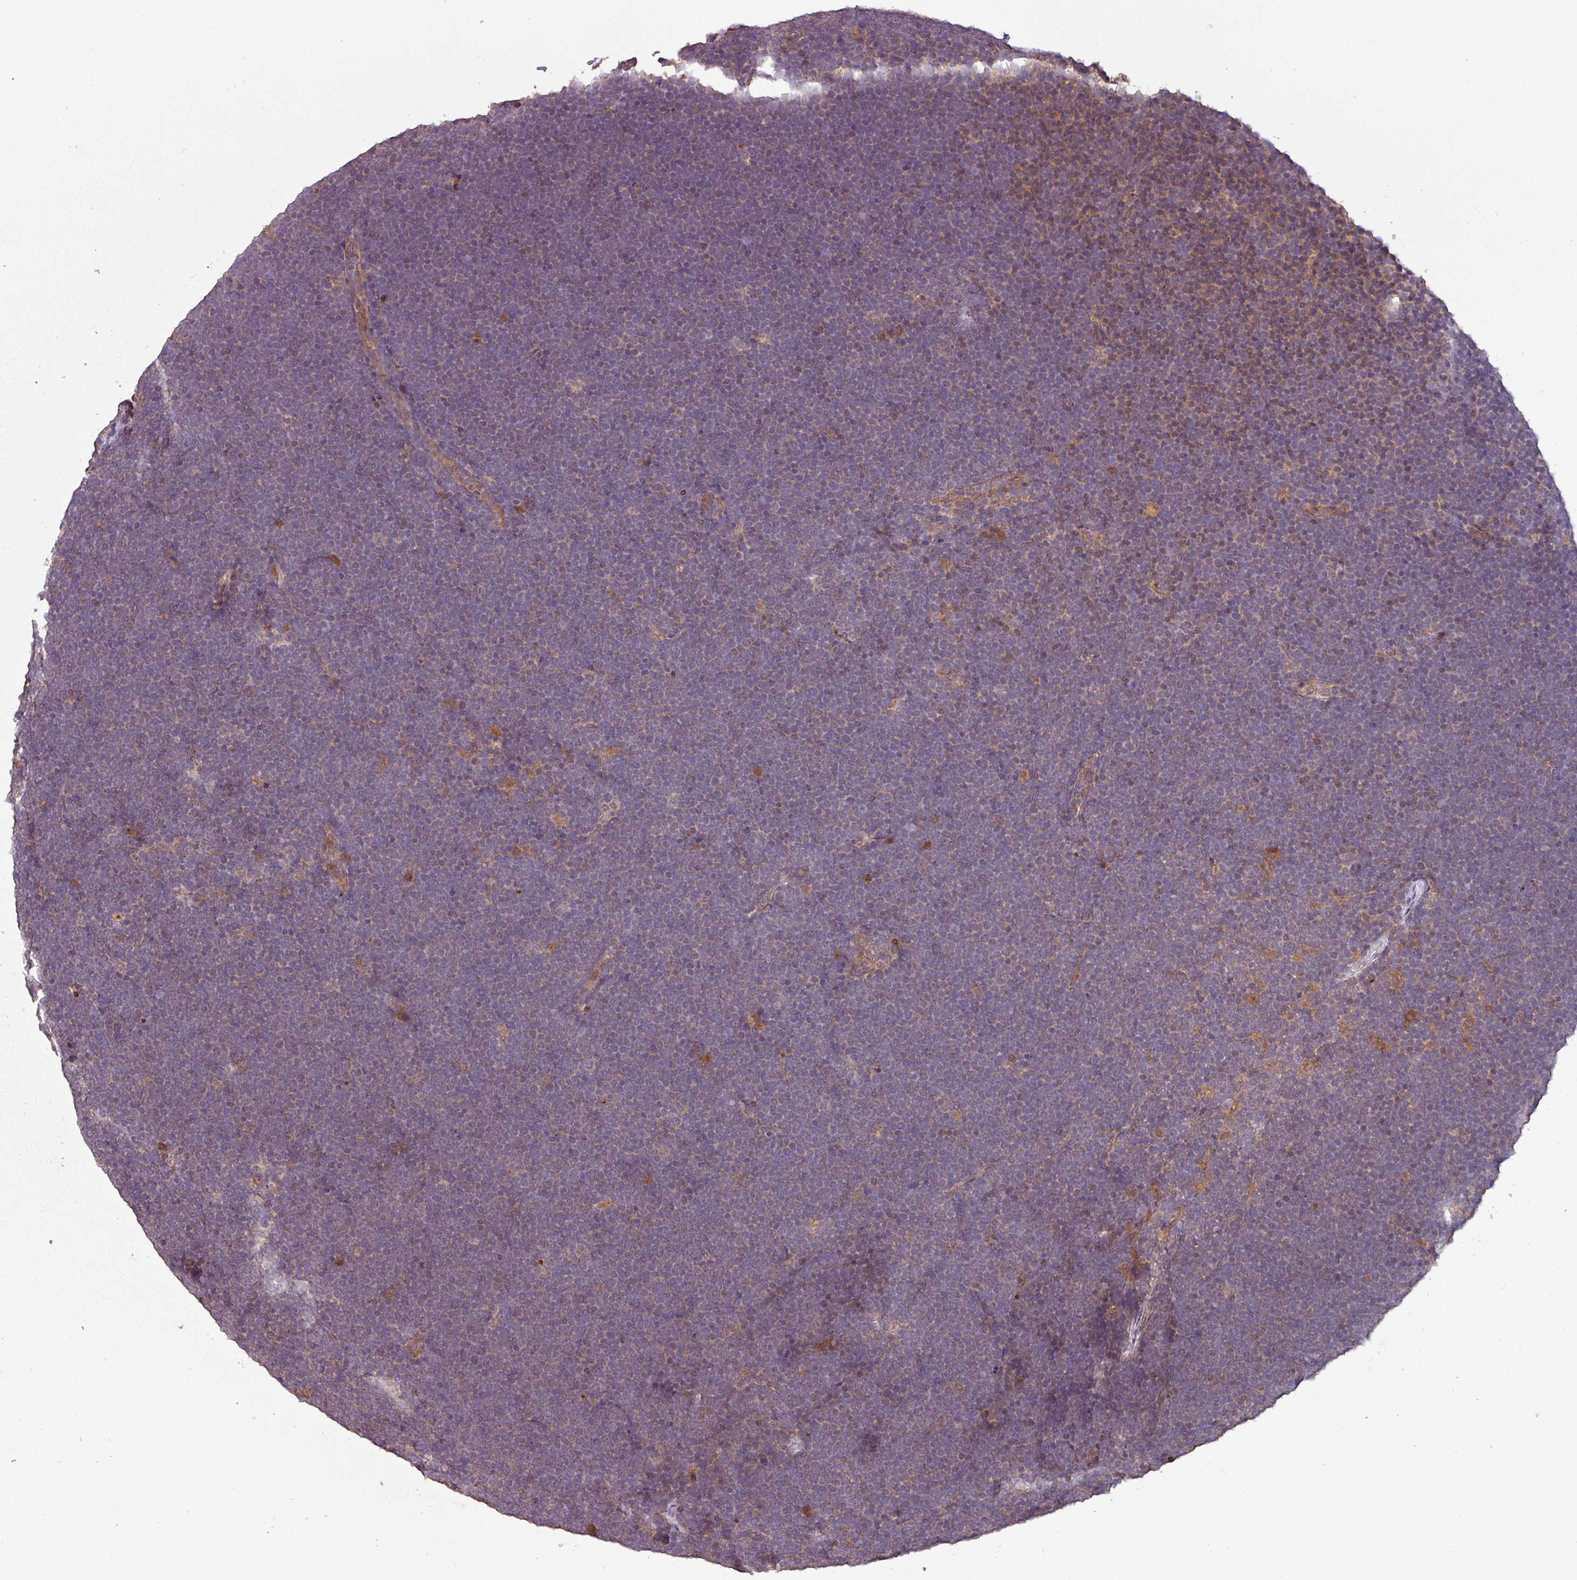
{"staining": {"intensity": "weak", "quantity": "<25%", "location": "cytoplasmic/membranous"}, "tissue": "lymphoma", "cell_type": "Tumor cells", "image_type": "cancer", "snomed": [{"axis": "morphology", "description": "Malignant lymphoma, non-Hodgkin's type, High grade"}, {"axis": "topography", "description": "Lymph node"}], "caption": "A high-resolution photomicrograph shows IHC staining of malignant lymphoma, non-Hodgkin's type (high-grade), which exhibits no significant expression in tumor cells.", "gene": "NT5C3A", "patient": {"sex": "male", "age": 13}}